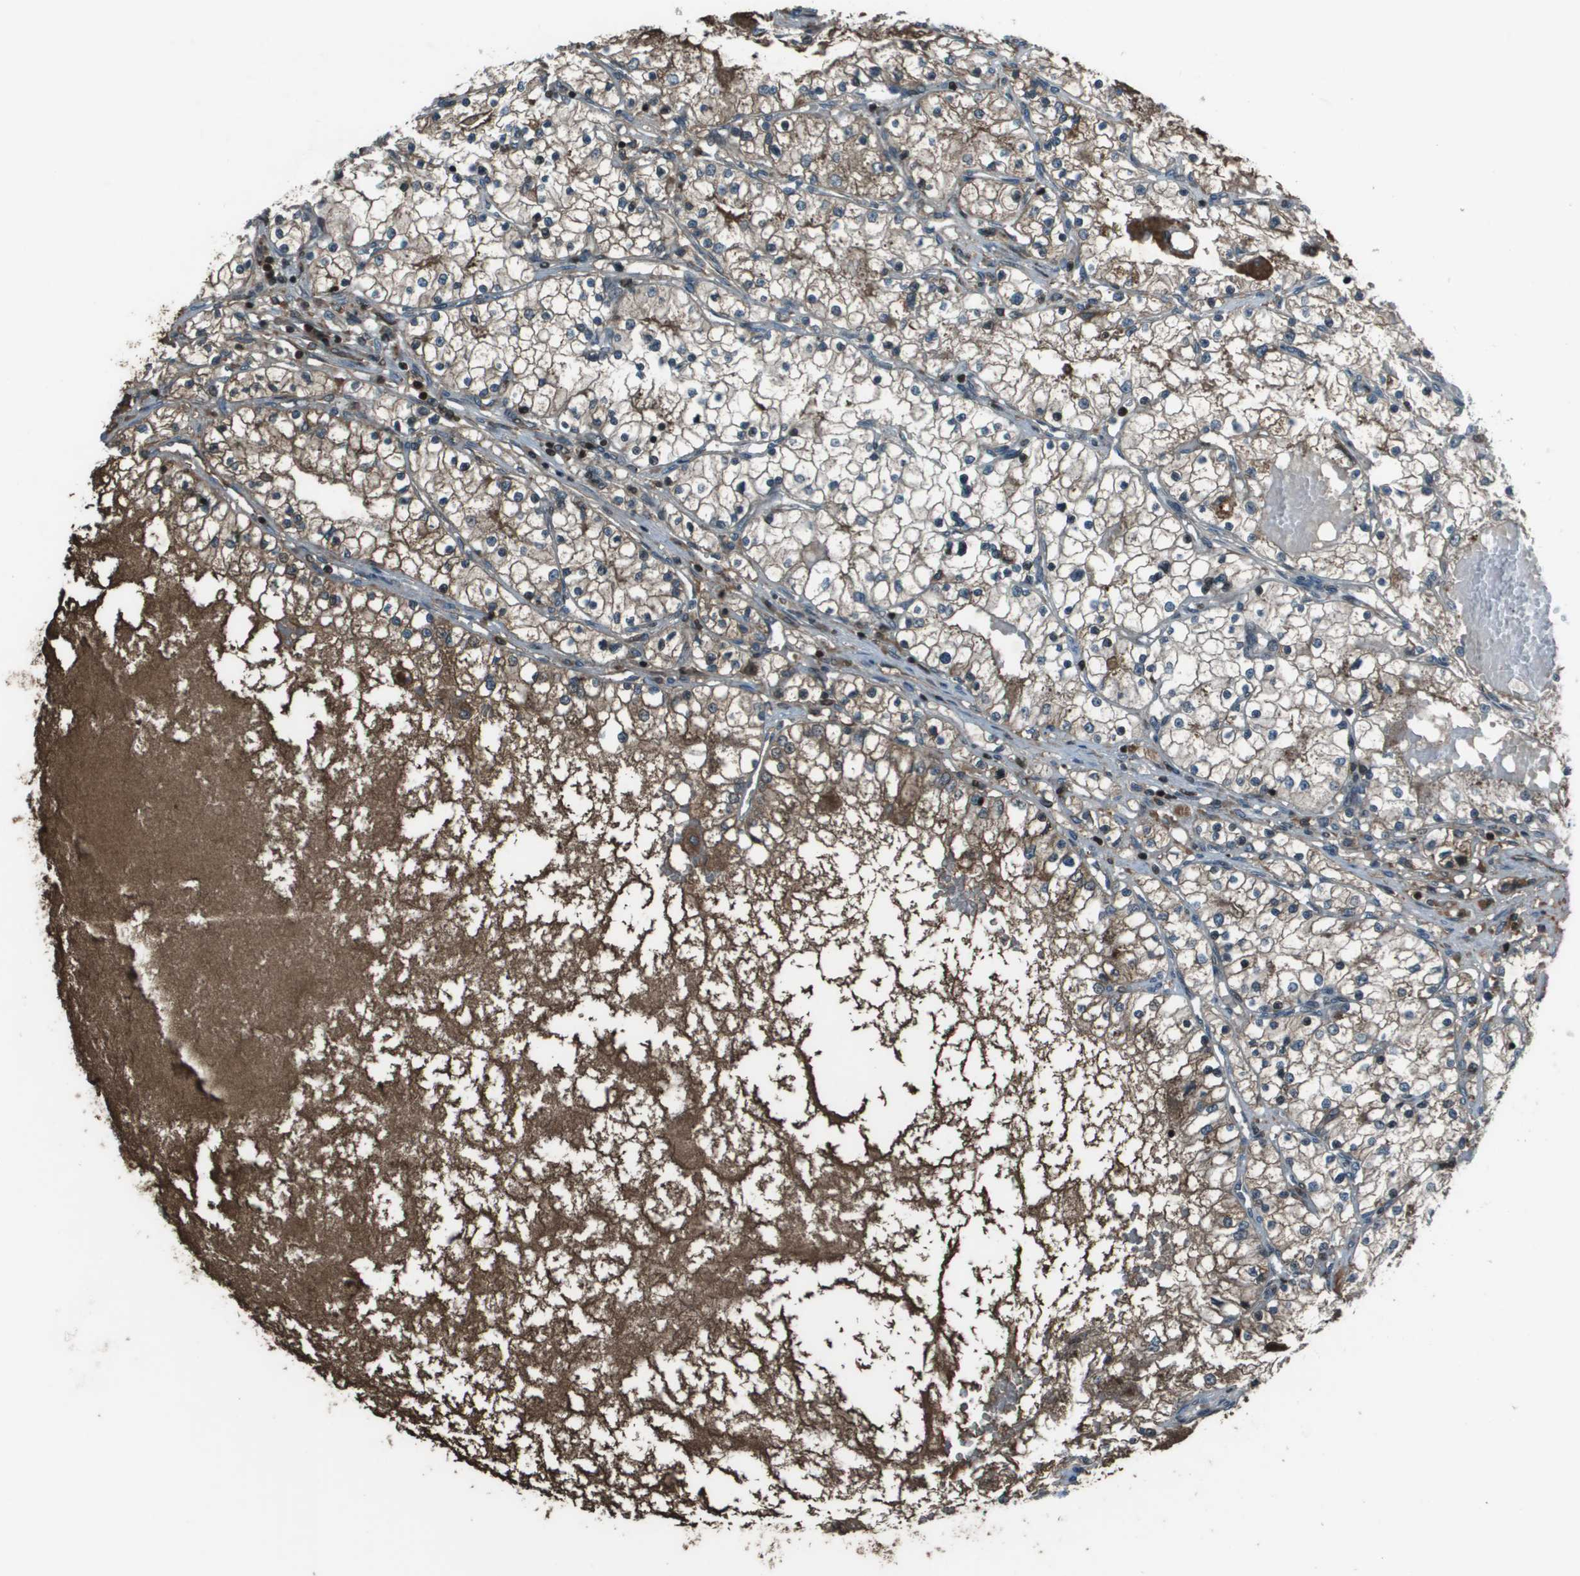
{"staining": {"intensity": "moderate", "quantity": "<25%", "location": "cytoplasmic/membranous"}, "tissue": "renal cancer", "cell_type": "Tumor cells", "image_type": "cancer", "snomed": [{"axis": "morphology", "description": "Adenocarcinoma, NOS"}, {"axis": "topography", "description": "Kidney"}], "caption": "Human renal adenocarcinoma stained for a protein (brown) exhibits moderate cytoplasmic/membranous positive staining in about <25% of tumor cells.", "gene": "CXCL12", "patient": {"sex": "male", "age": 68}}